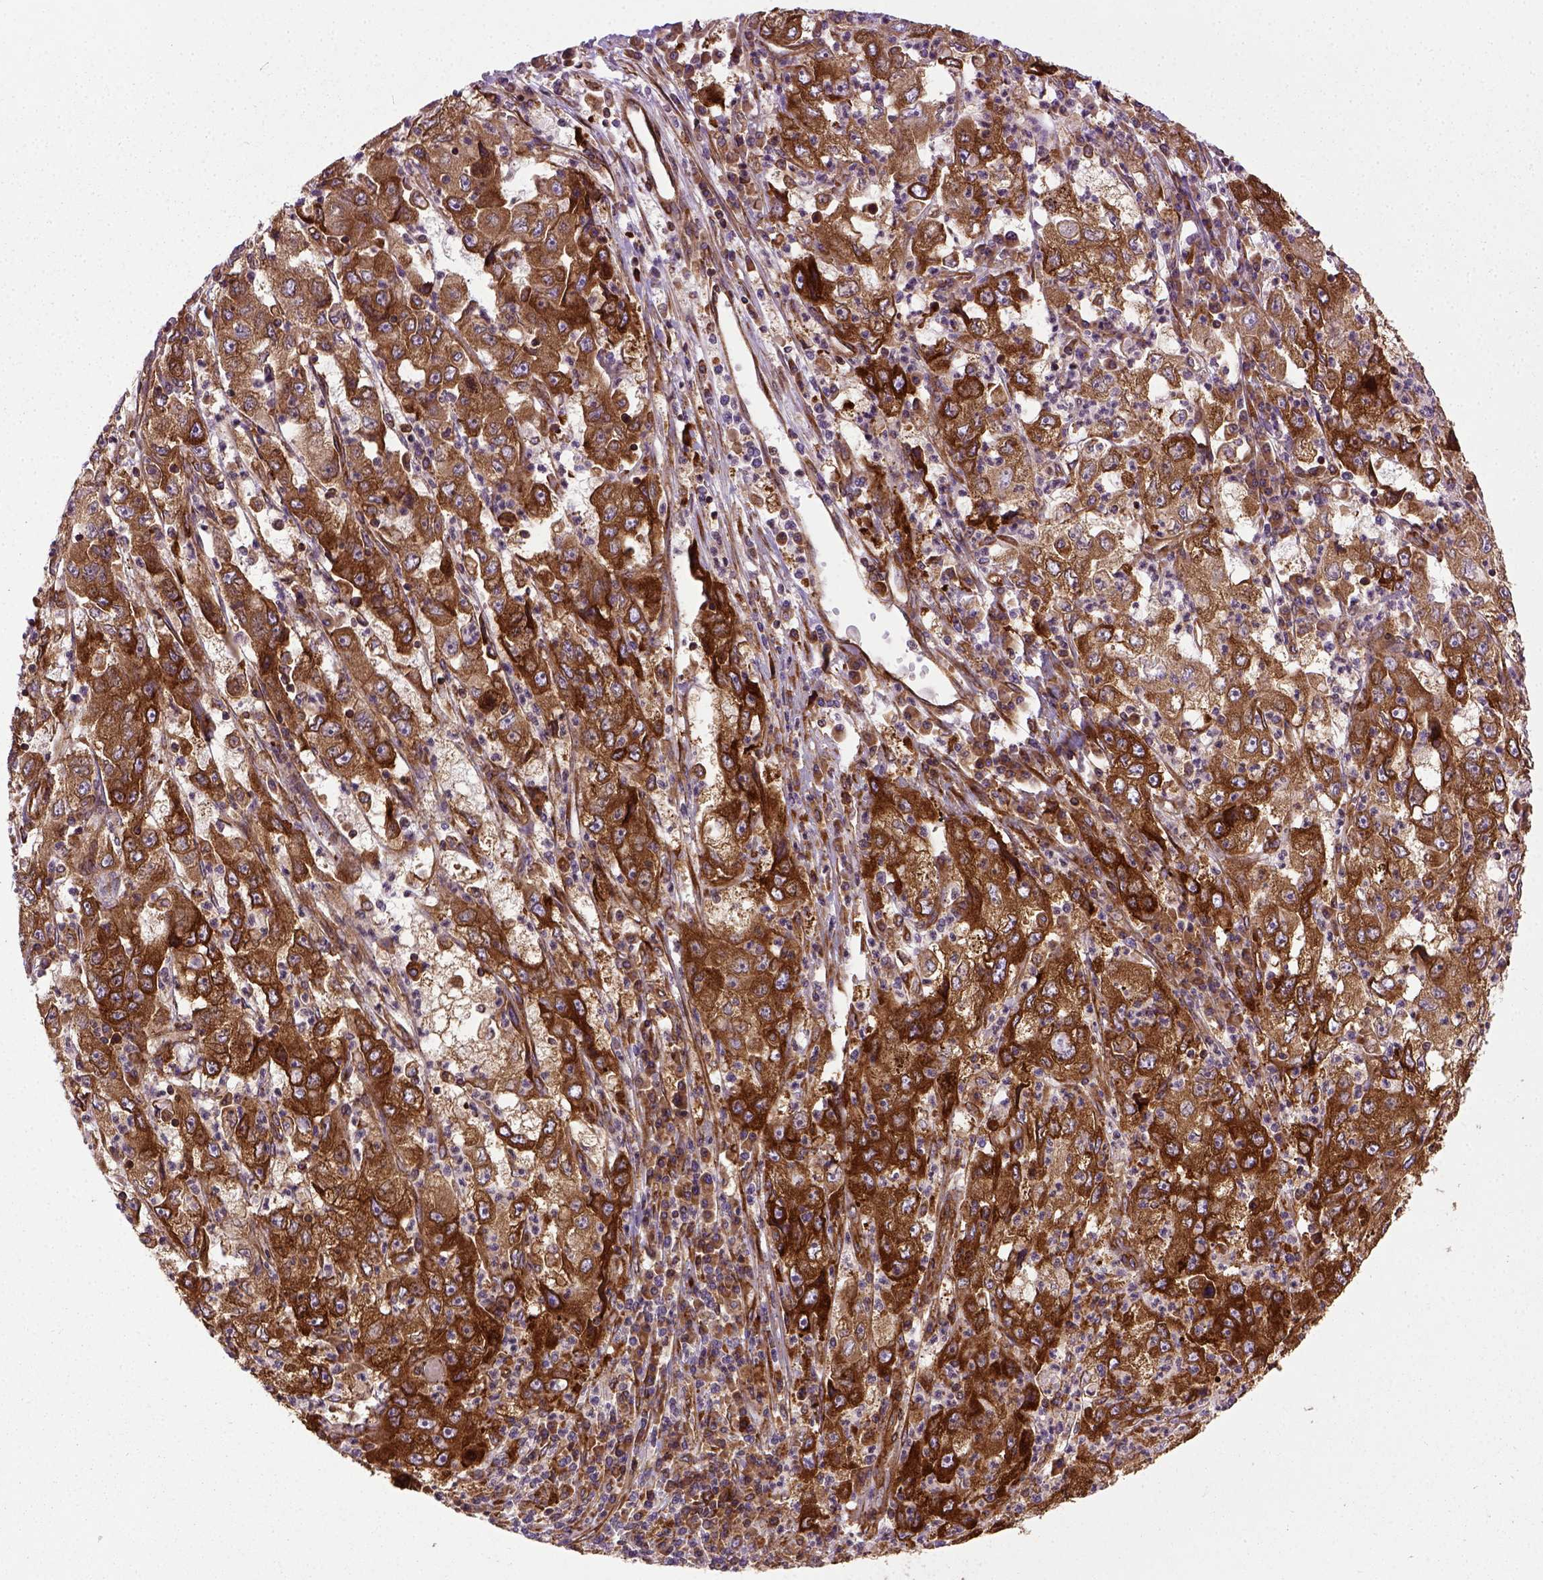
{"staining": {"intensity": "strong", "quantity": ">75%", "location": "cytoplasmic/membranous"}, "tissue": "cervical cancer", "cell_type": "Tumor cells", "image_type": "cancer", "snomed": [{"axis": "morphology", "description": "Squamous cell carcinoma, NOS"}, {"axis": "topography", "description": "Cervix"}], "caption": "A histopathology image showing strong cytoplasmic/membranous positivity in about >75% of tumor cells in cervical cancer (squamous cell carcinoma), as visualized by brown immunohistochemical staining.", "gene": "CAPRIN1", "patient": {"sex": "female", "age": 36}}